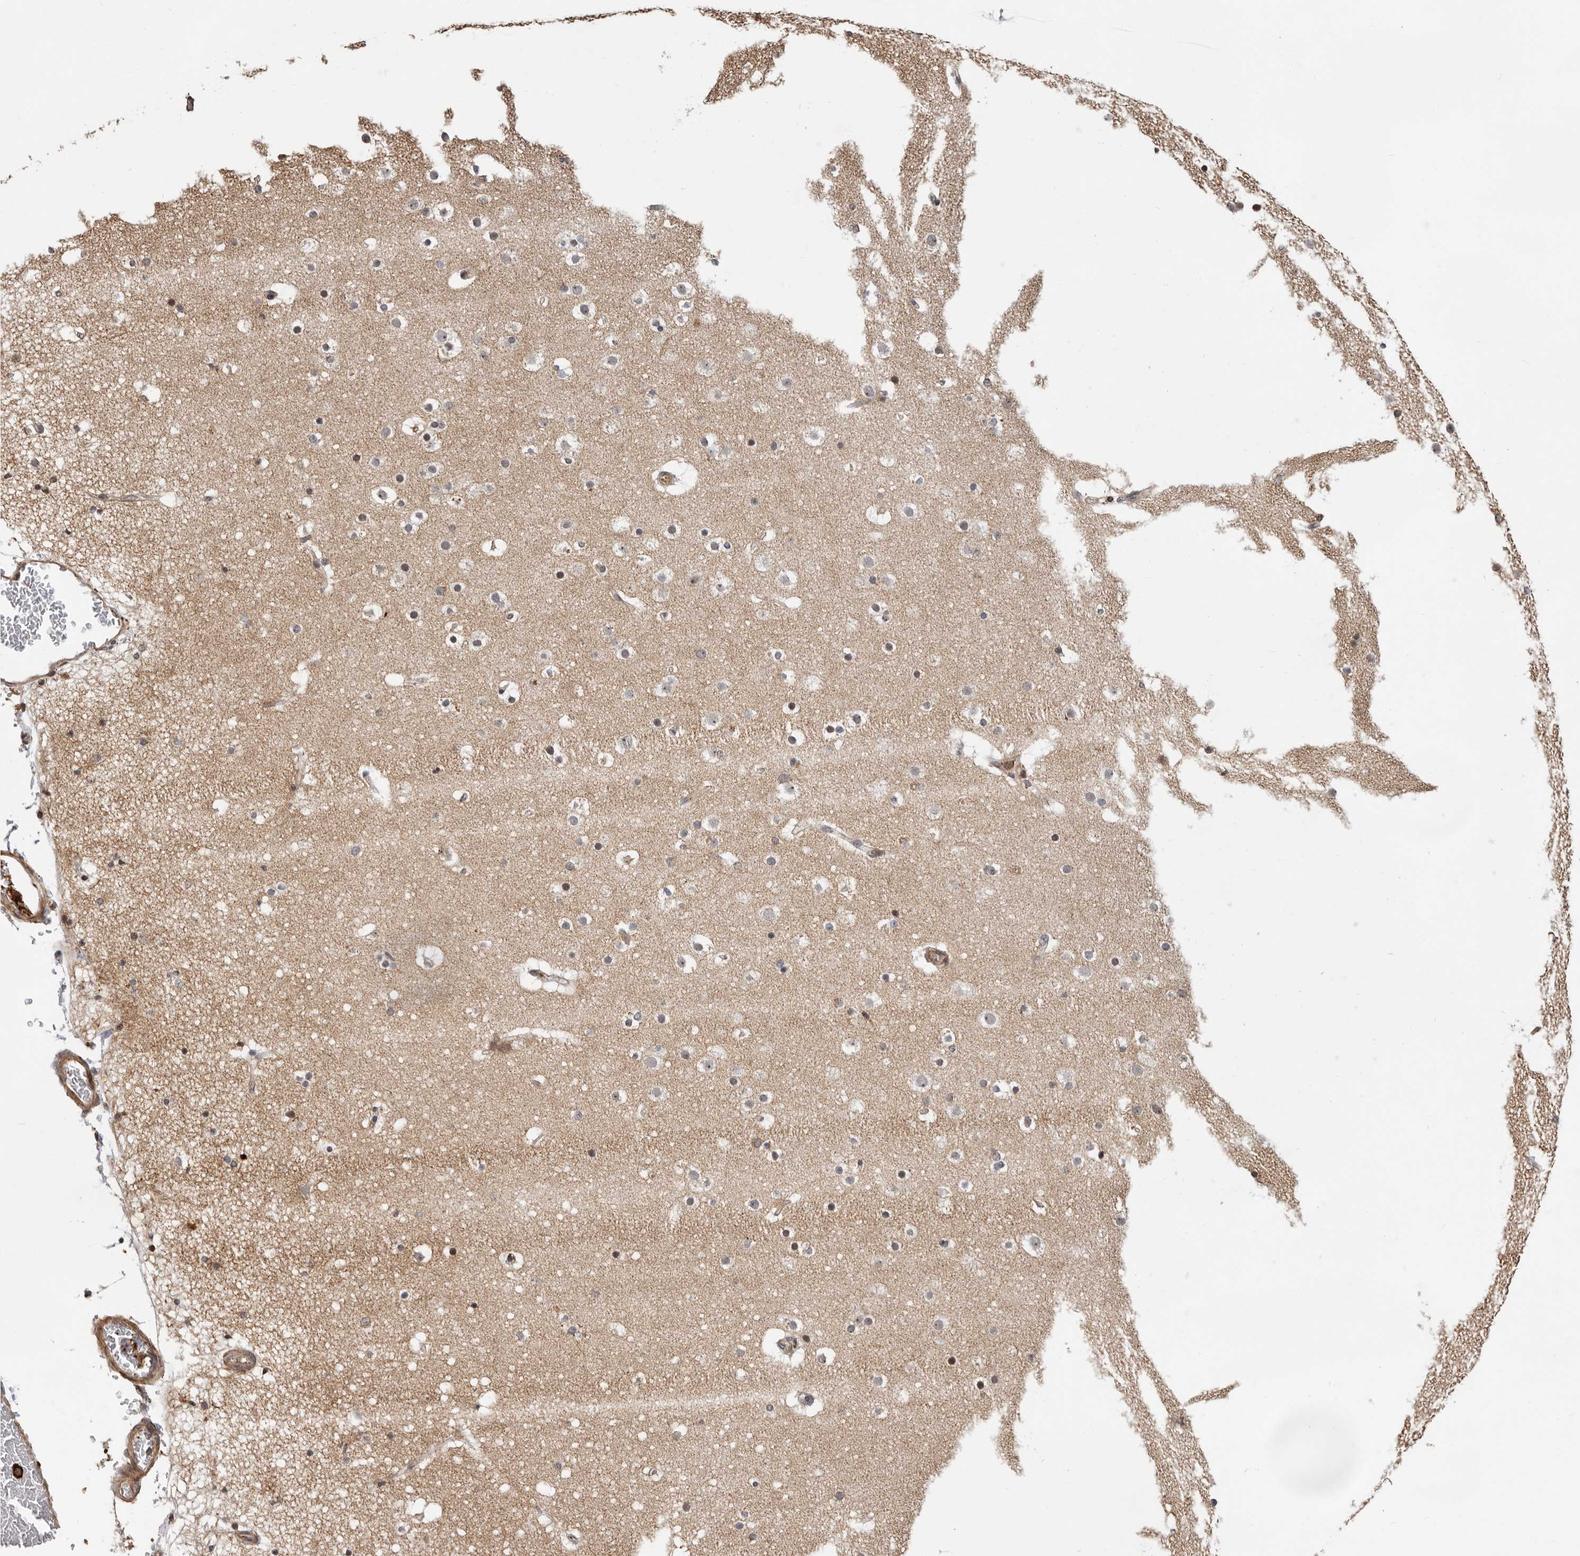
{"staining": {"intensity": "weak", "quantity": ">75%", "location": "cytoplasmic/membranous"}, "tissue": "cerebral cortex", "cell_type": "Endothelial cells", "image_type": "normal", "snomed": [{"axis": "morphology", "description": "Normal tissue, NOS"}, {"axis": "topography", "description": "Cerebral cortex"}], "caption": "Weak cytoplasmic/membranous protein staining is appreciated in approximately >75% of endothelial cells in cerebral cortex. Ihc stains the protein in brown and the nuclei are stained blue.", "gene": "RNF157", "patient": {"sex": "male", "age": 57}}